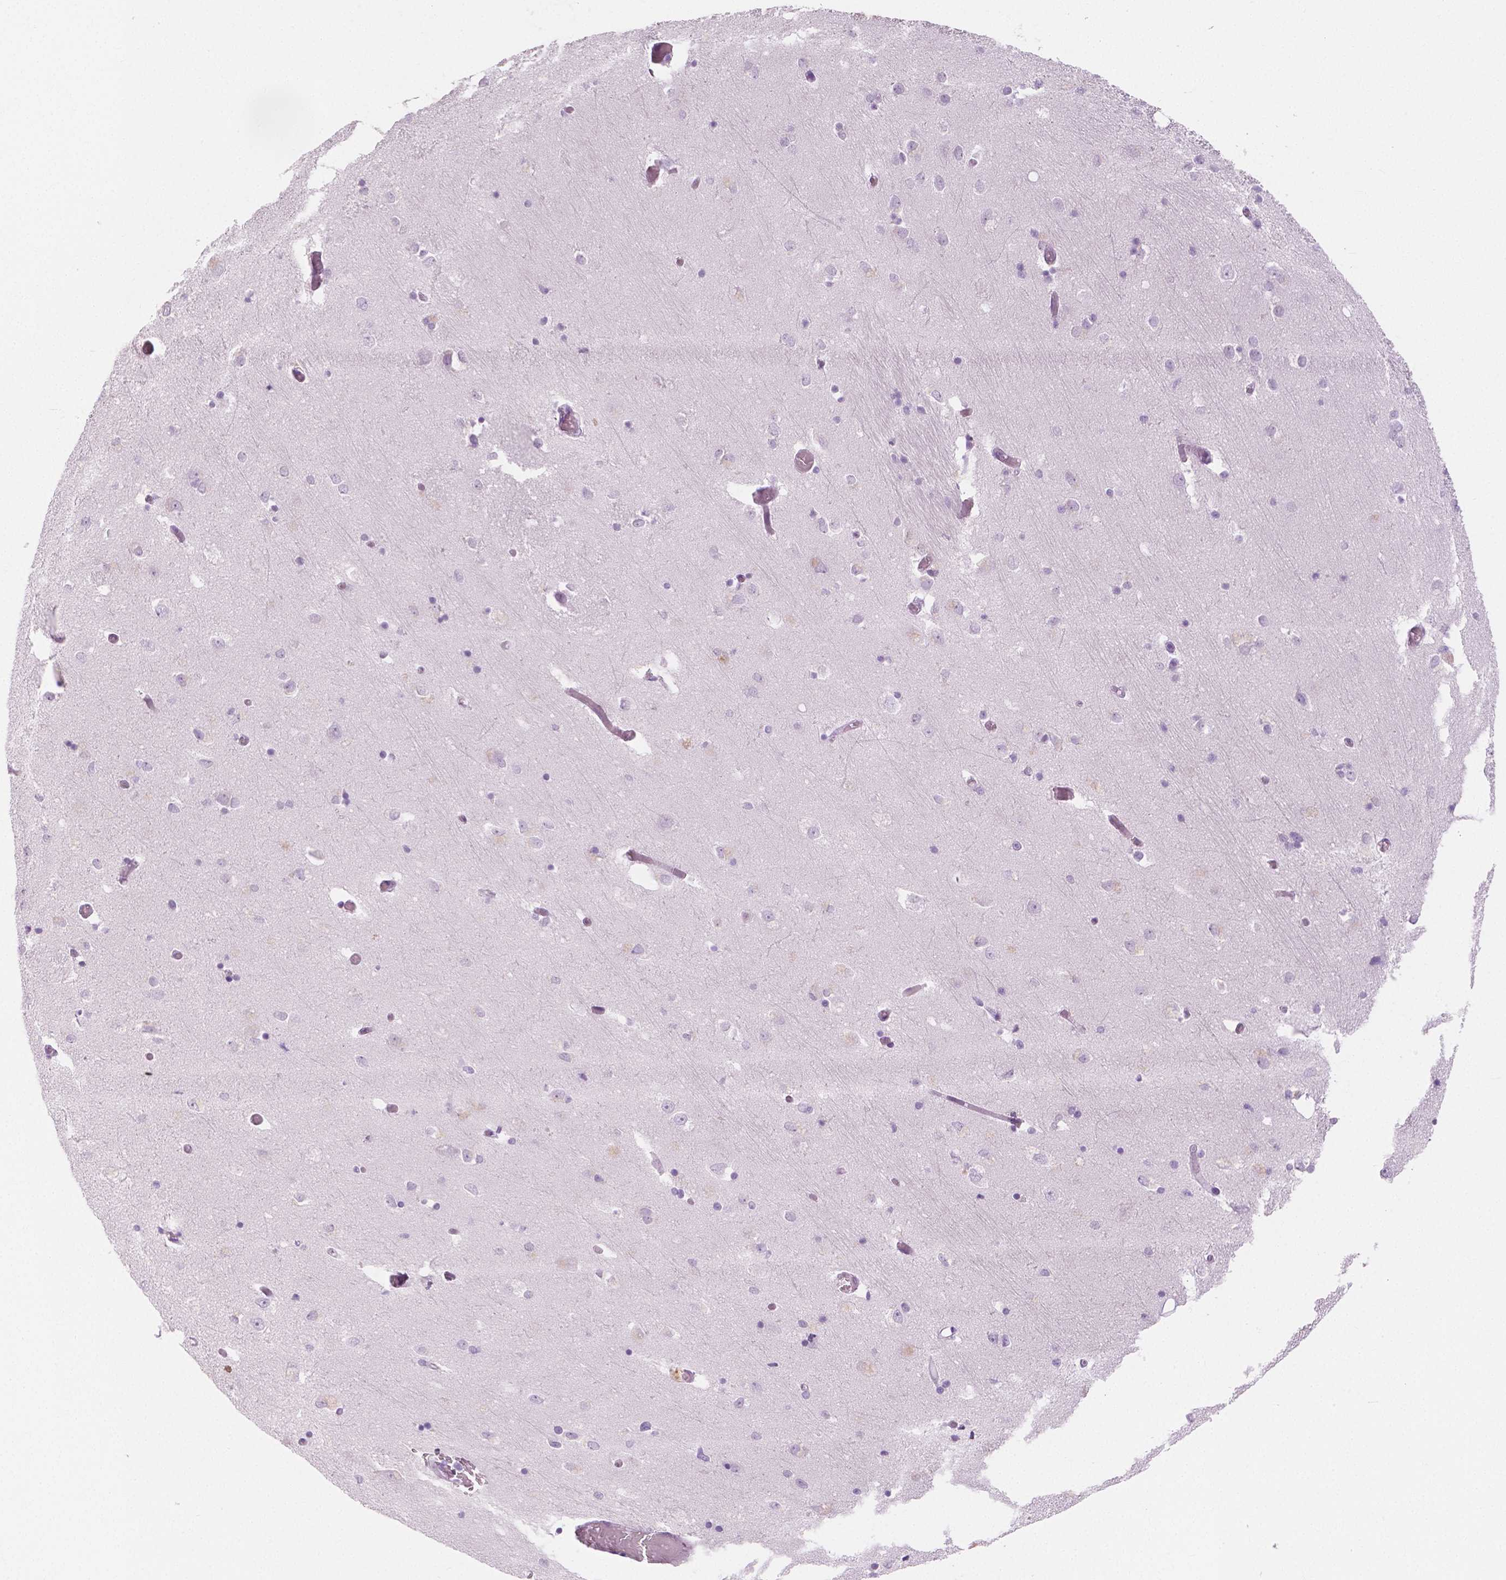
{"staining": {"intensity": "negative", "quantity": "none", "location": "none"}, "tissue": "caudate", "cell_type": "Glial cells", "image_type": "normal", "snomed": [{"axis": "morphology", "description": "Normal tissue, NOS"}, {"axis": "topography", "description": "Lateral ventricle wall"}, {"axis": "topography", "description": "Hippocampus"}], "caption": "Unremarkable caudate was stained to show a protein in brown. There is no significant staining in glial cells.", "gene": "PLIN4", "patient": {"sex": "female", "age": 63}}